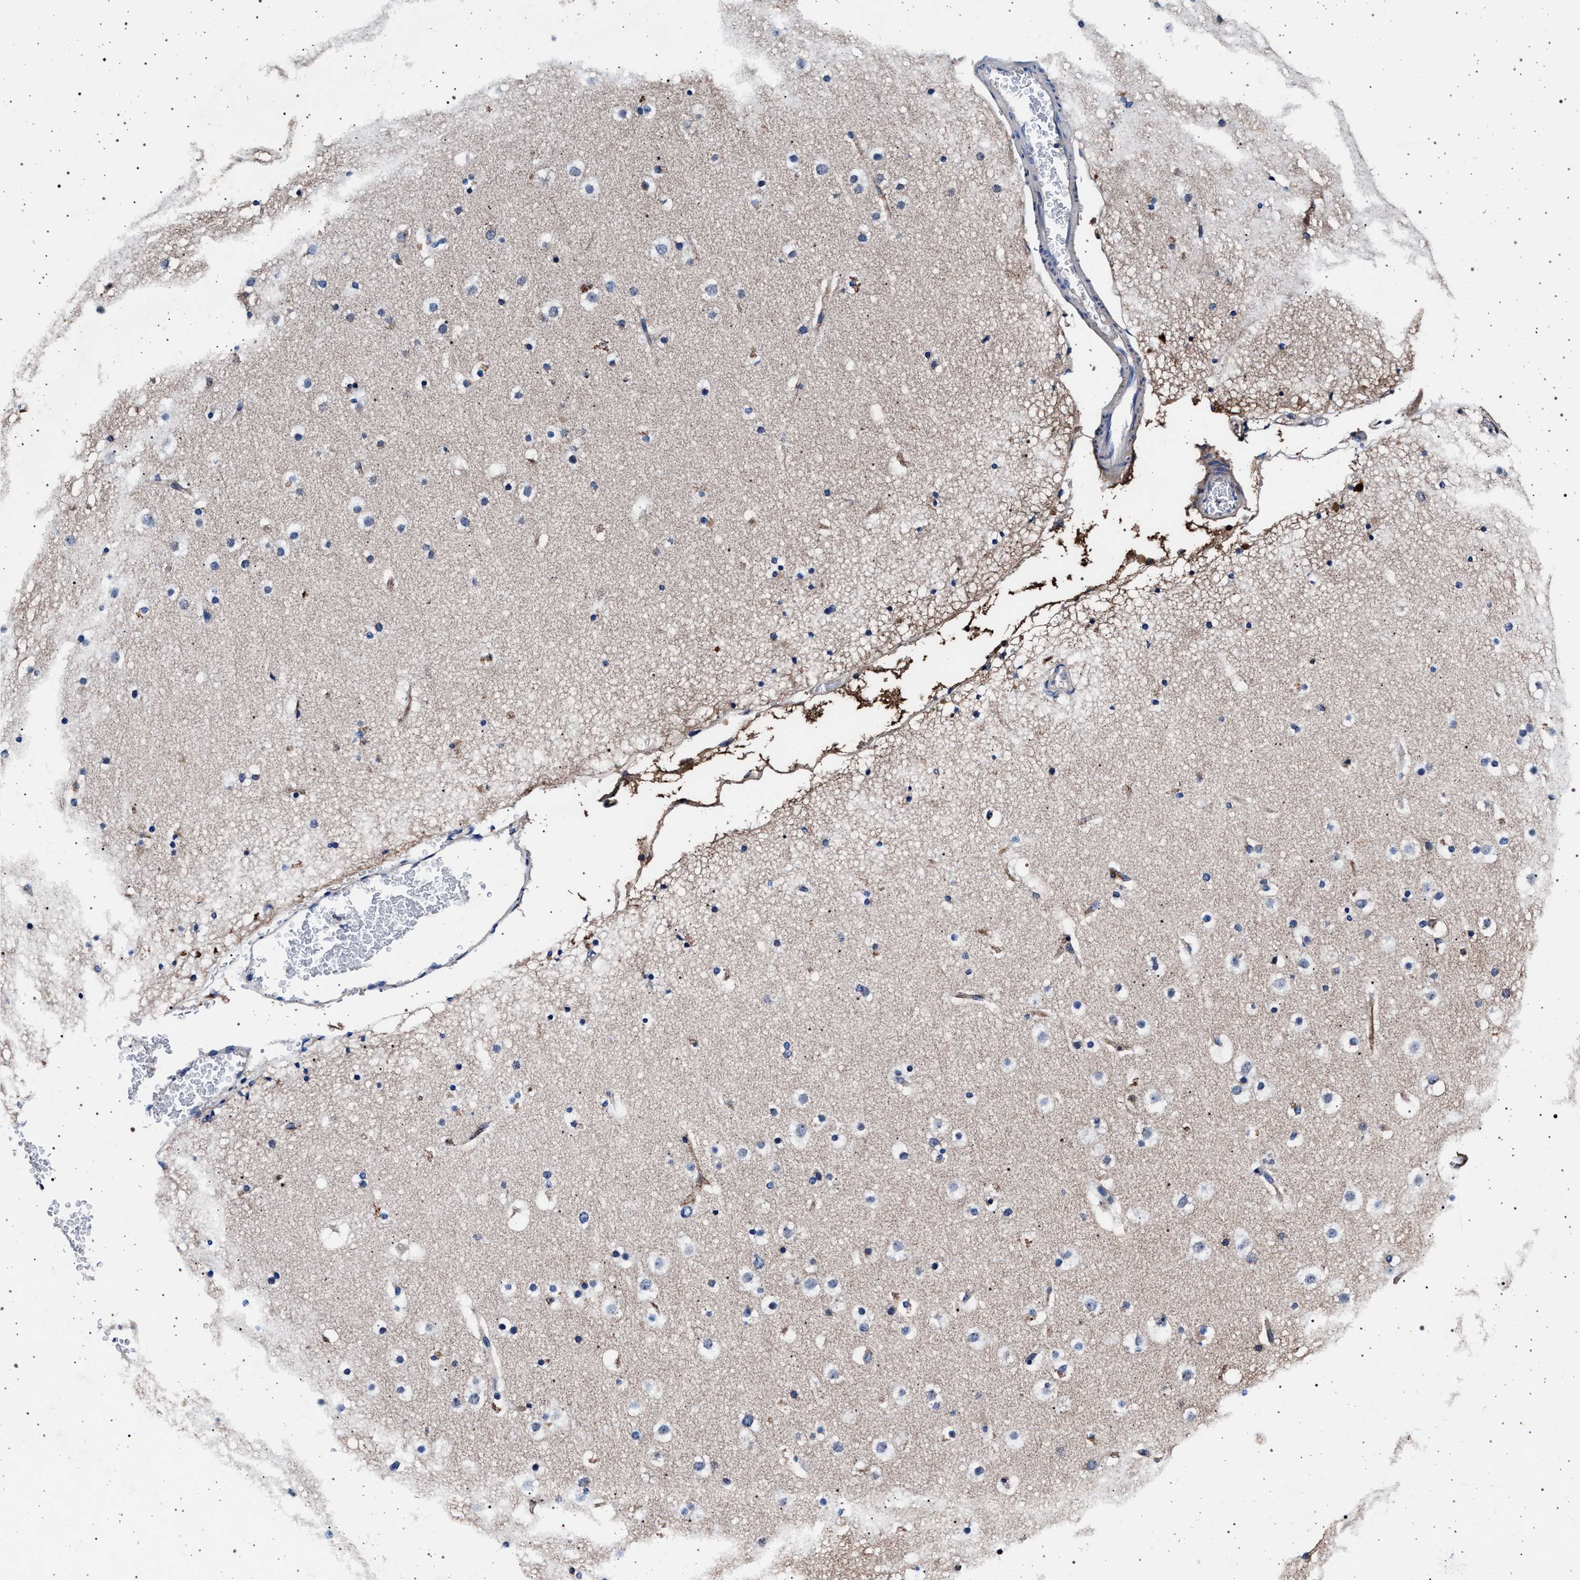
{"staining": {"intensity": "weak", "quantity": "25%-75%", "location": "cytoplasmic/membranous"}, "tissue": "cerebral cortex", "cell_type": "Endothelial cells", "image_type": "normal", "snomed": [{"axis": "morphology", "description": "Normal tissue, NOS"}, {"axis": "topography", "description": "Cerebral cortex"}], "caption": "Immunohistochemistry (IHC) staining of benign cerebral cortex, which demonstrates low levels of weak cytoplasmic/membranous expression in about 25%-75% of endothelial cells indicating weak cytoplasmic/membranous protein positivity. The staining was performed using DAB (3,3'-diaminobenzidine) (brown) for protein detection and nuclei were counterstained in hematoxylin (blue).", "gene": "MAP3K2", "patient": {"sex": "male", "age": 57}}